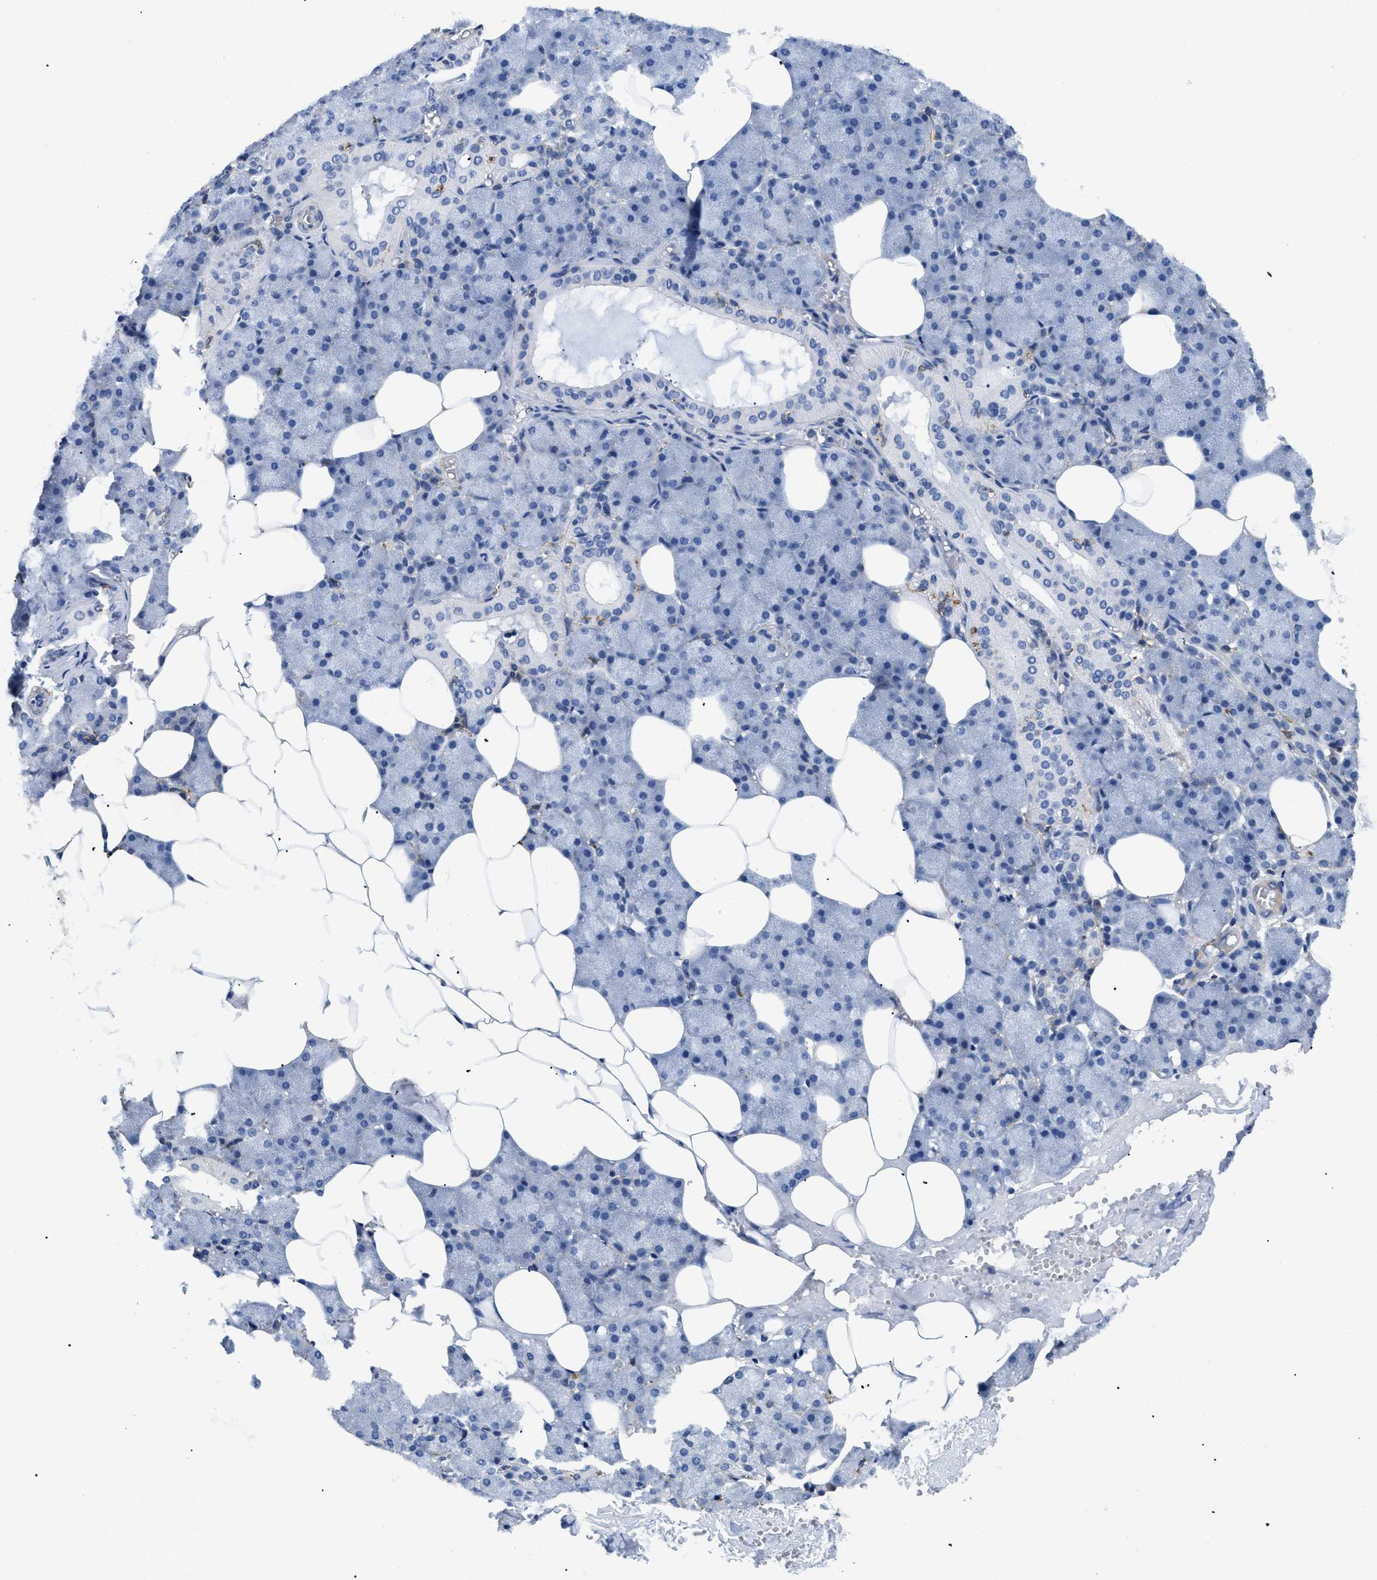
{"staining": {"intensity": "negative", "quantity": "none", "location": "none"}, "tissue": "salivary gland", "cell_type": "Glandular cells", "image_type": "normal", "snomed": [{"axis": "morphology", "description": "Normal tissue, NOS"}, {"axis": "topography", "description": "Salivary gland"}], "caption": "Salivary gland stained for a protein using IHC demonstrates no positivity glandular cells.", "gene": "HLA", "patient": {"sex": "male", "age": 62}}